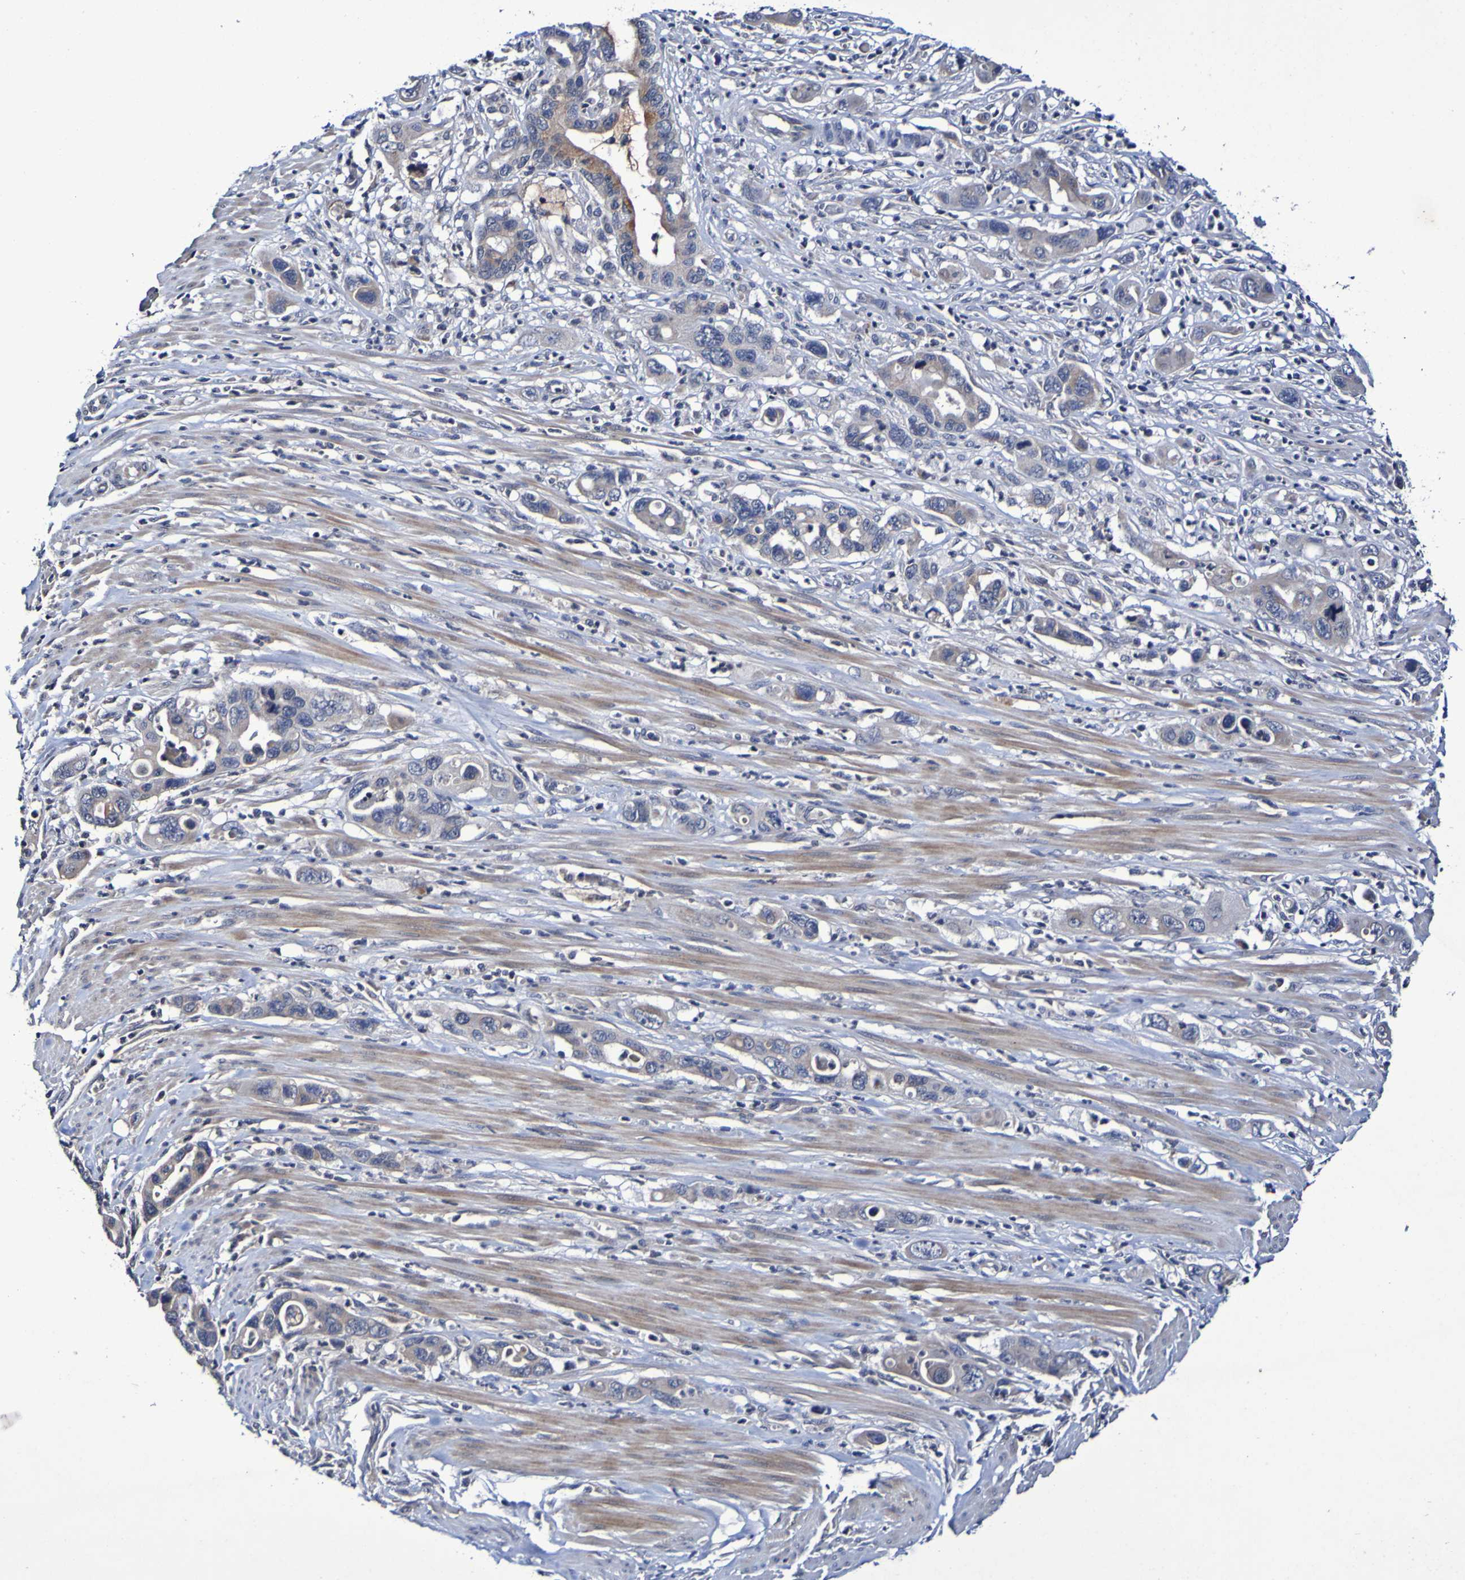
{"staining": {"intensity": "weak", "quantity": ">75%", "location": "cytoplasmic/membranous"}, "tissue": "pancreatic cancer", "cell_type": "Tumor cells", "image_type": "cancer", "snomed": [{"axis": "morphology", "description": "Adenocarcinoma, NOS"}, {"axis": "topography", "description": "Pancreas"}], "caption": "IHC photomicrograph of human pancreatic cancer stained for a protein (brown), which displays low levels of weak cytoplasmic/membranous positivity in approximately >75% of tumor cells.", "gene": "PTP4A2", "patient": {"sex": "female", "age": 71}}